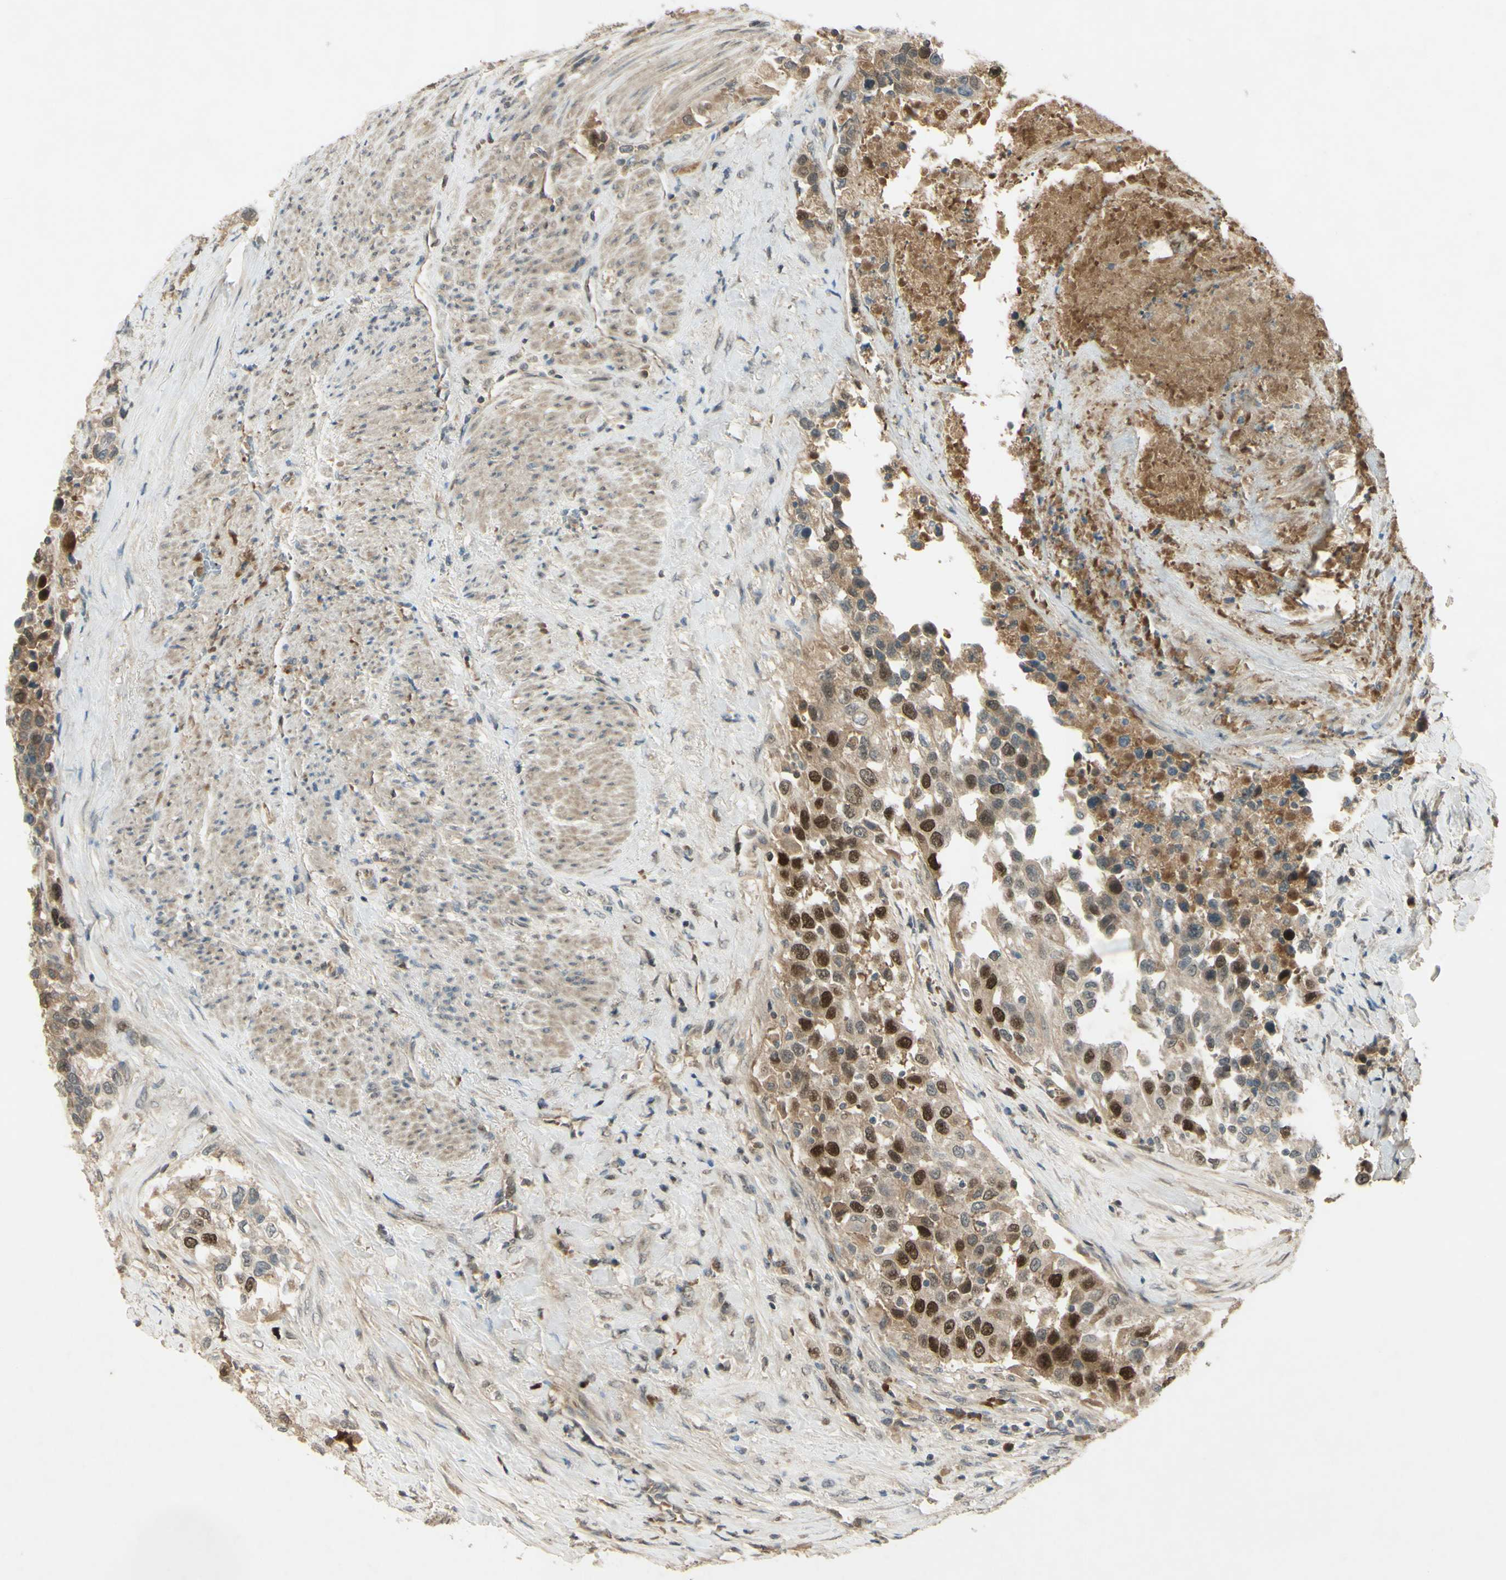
{"staining": {"intensity": "strong", "quantity": "25%-75%", "location": "nuclear"}, "tissue": "urothelial cancer", "cell_type": "Tumor cells", "image_type": "cancer", "snomed": [{"axis": "morphology", "description": "Urothelial carcinoma, High grade"}, {"axis": "topography", "description": "Urinary bladder"}], "caption": "A histopathology image of high-grade urothelial carcinoma stained for a protein displays strong nuclear brown staining in tumor cells.", "gene": "RAD18", "patient": {"sex": "female", "age": 80}}